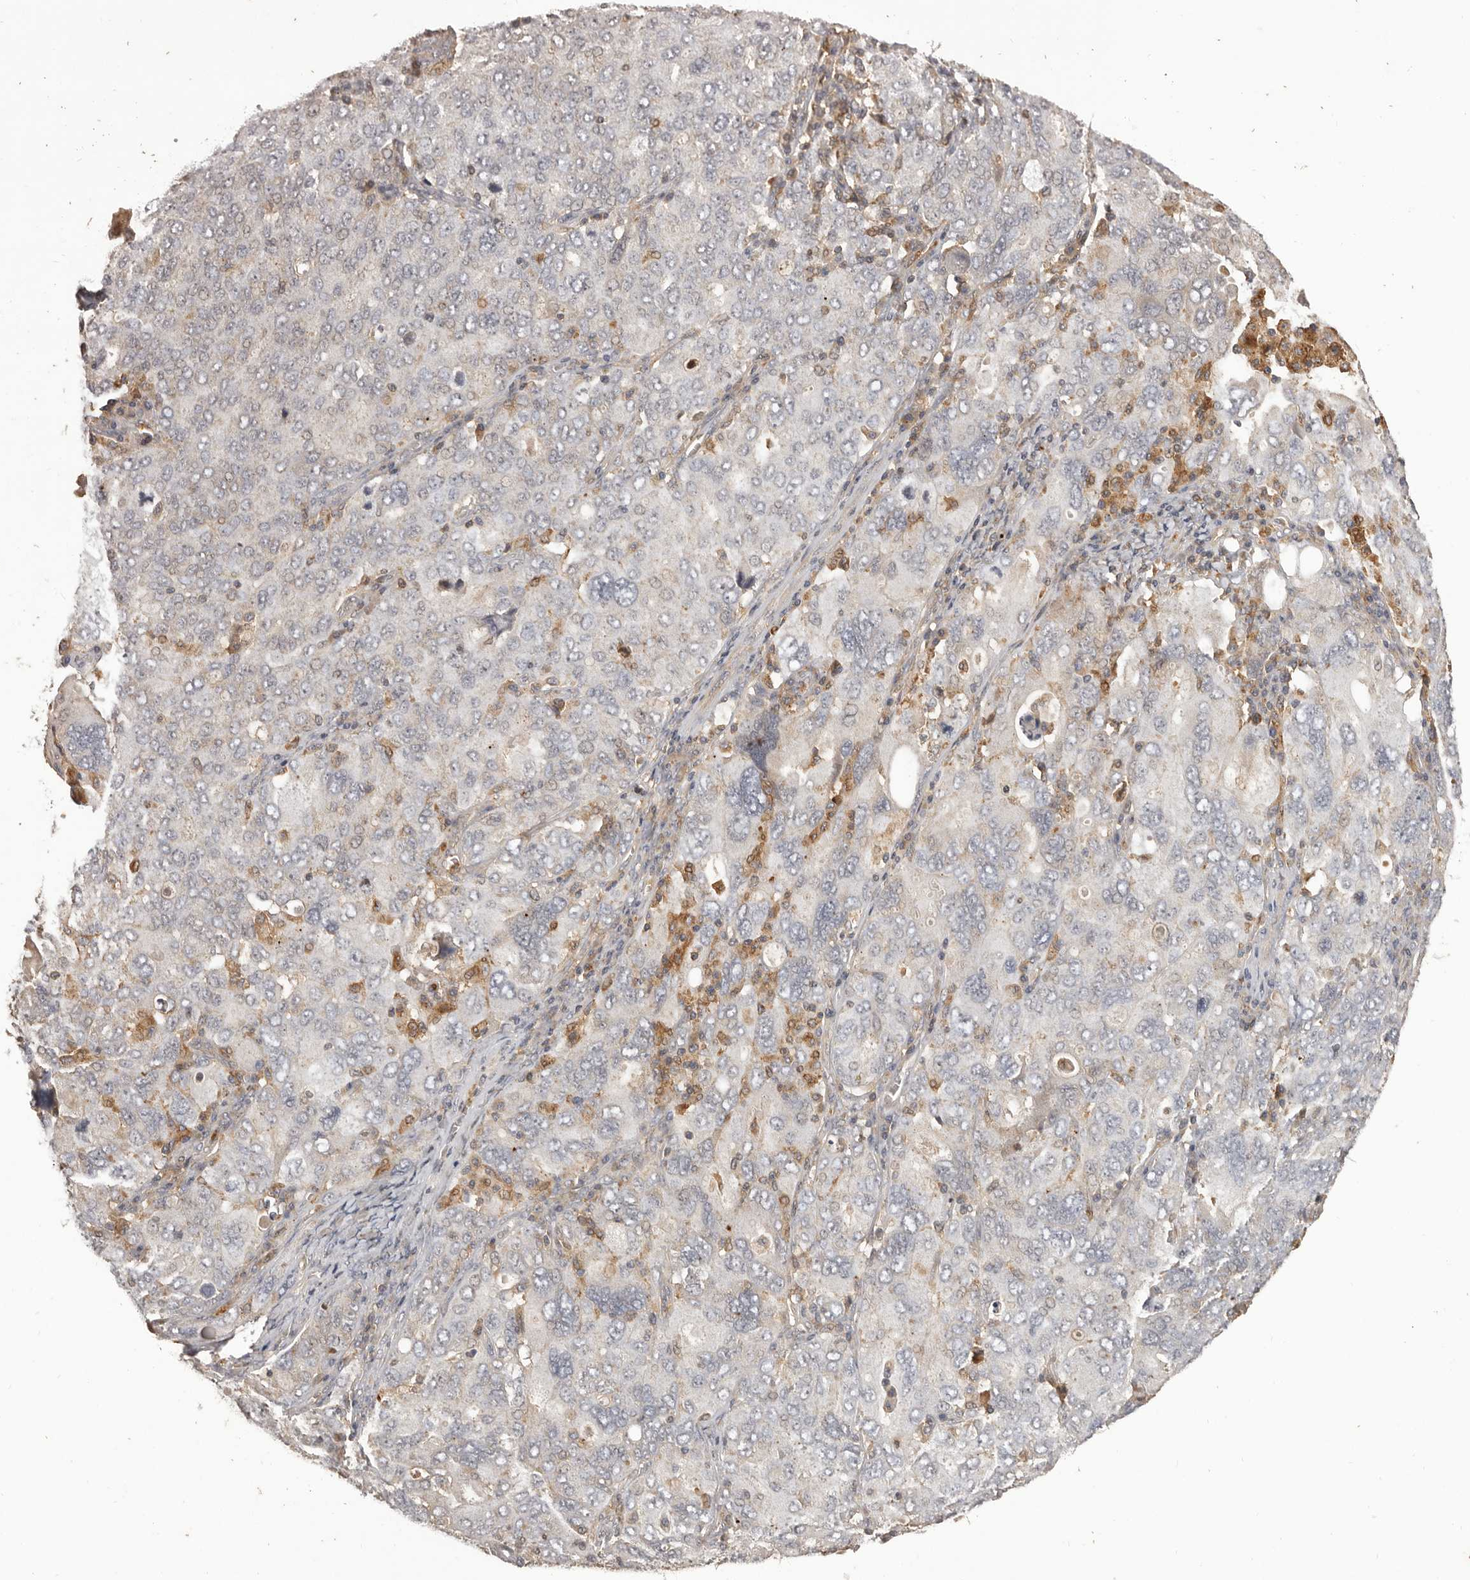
{"staining": {"intensity": "negative", "quantity": "none", "location": "none"}, "tissue": "ovarian cancer", "cell_type": "Tumor cells", "image_type": "cancer", "snomed": [{"axis": "morphology", "description": "Carcinoma, endometroid"}, {"axis": "topography", "description": "Ovary"}], "caption": "Immunohistochemistry (IHC) photomicrograph of human endometroid carcinoma (ovarian) stained for a protein (brown), which exhibits no staining in tumor cells.", "gene": "GLIPR2", "patient": {"sex": "female", "age": 62}}